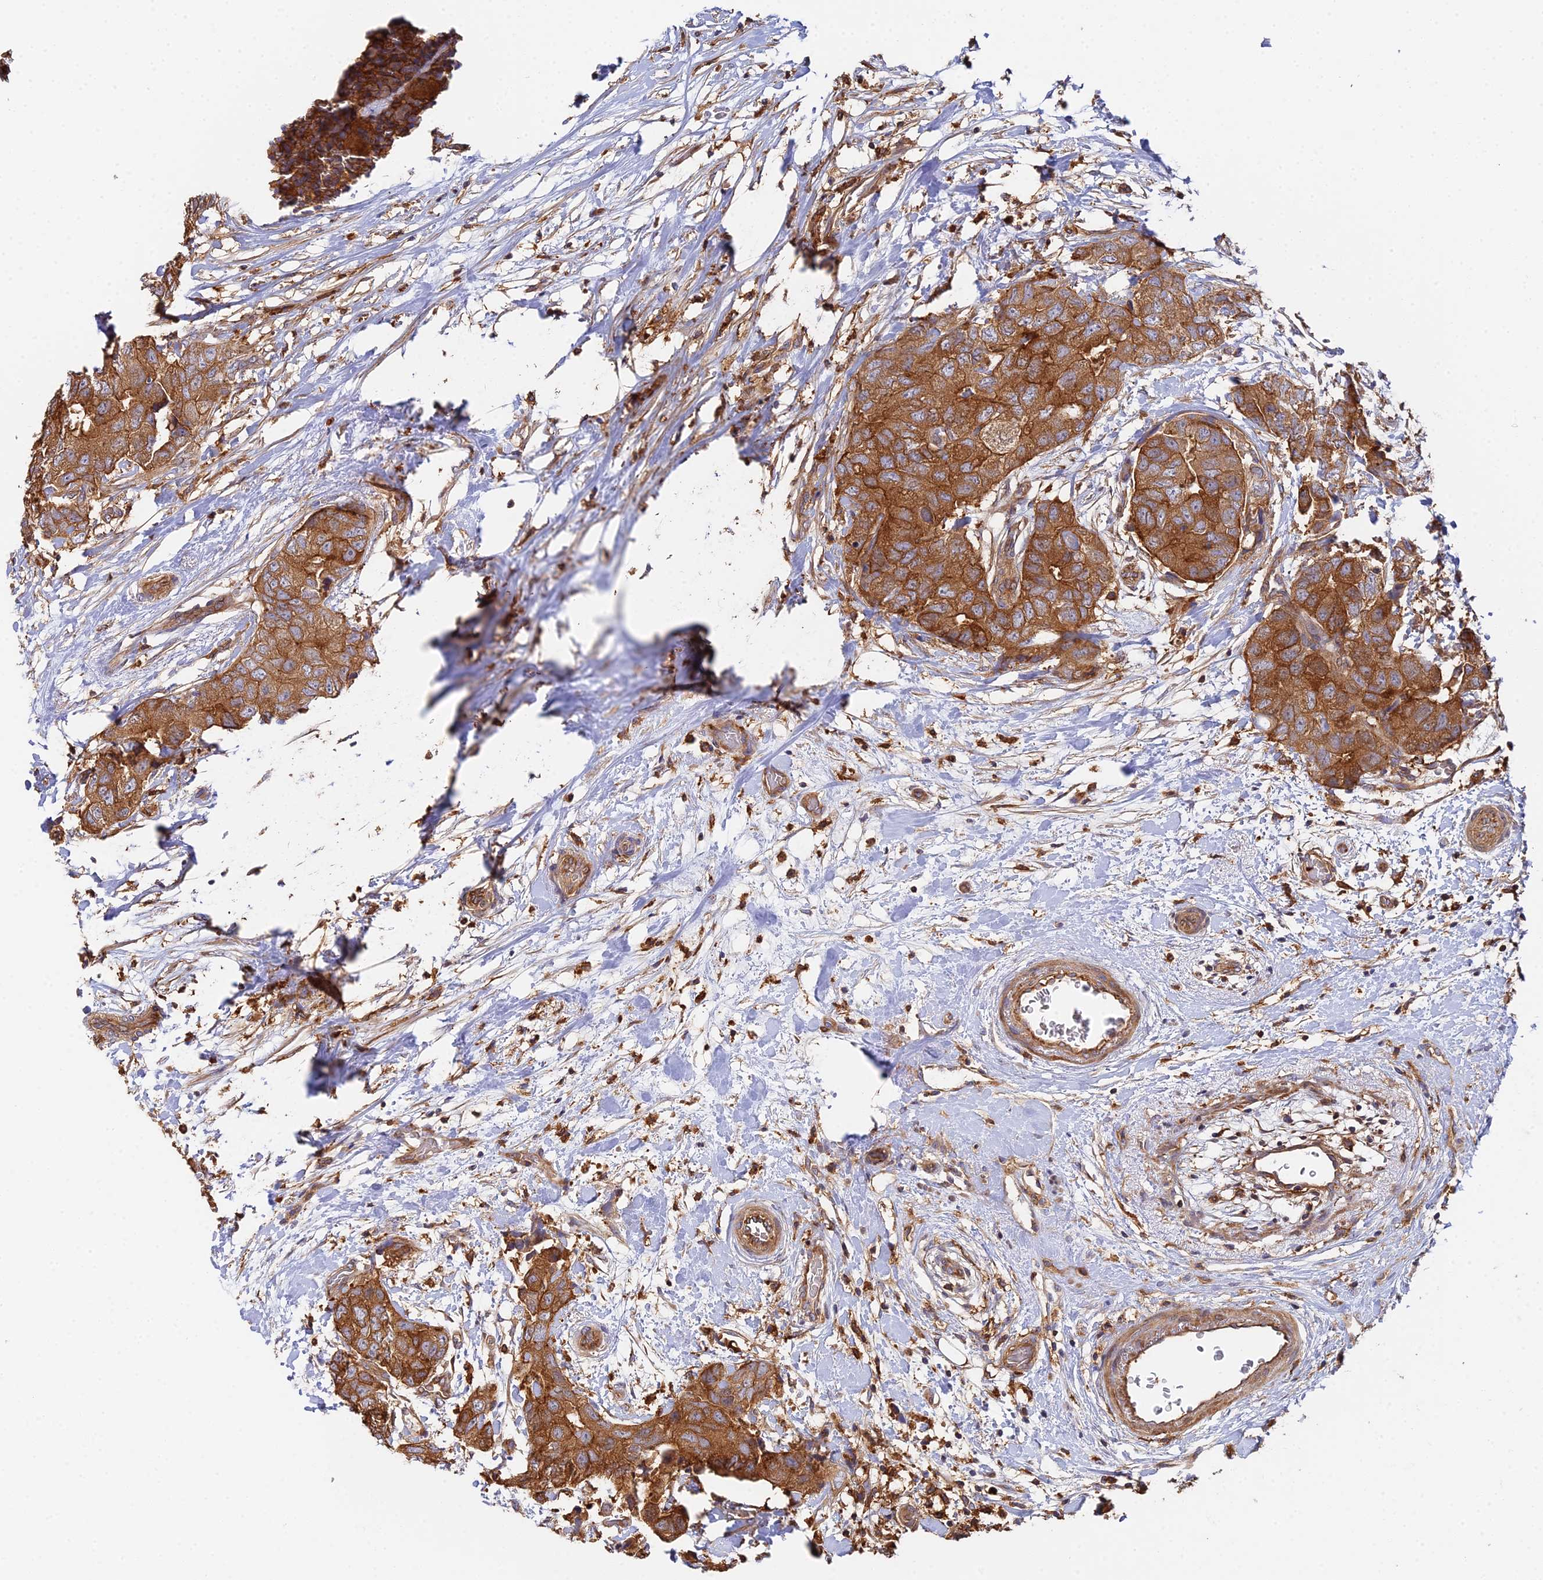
{"staining": {"intensity": "strong", "quantity": ">75%", "location": "cytoplasmic/membranous"}, "tissue": "breast cancer", "cell_type": "Tumor cells", "image_type": "cancer", "snomed": [{"axis": "morphology", "description": "Duct carcinoma"}, {"axis": "topography", "description": "Breast"}], "caption": "Human invasive ductal carcinoma (breast) stained for a protein (brown) exhibits strong cytoplasmic/membranous positive expression in about >75% of tumor cells.", "gene": "GNG5B", "patient": {"sex": "female", "age": 62}}